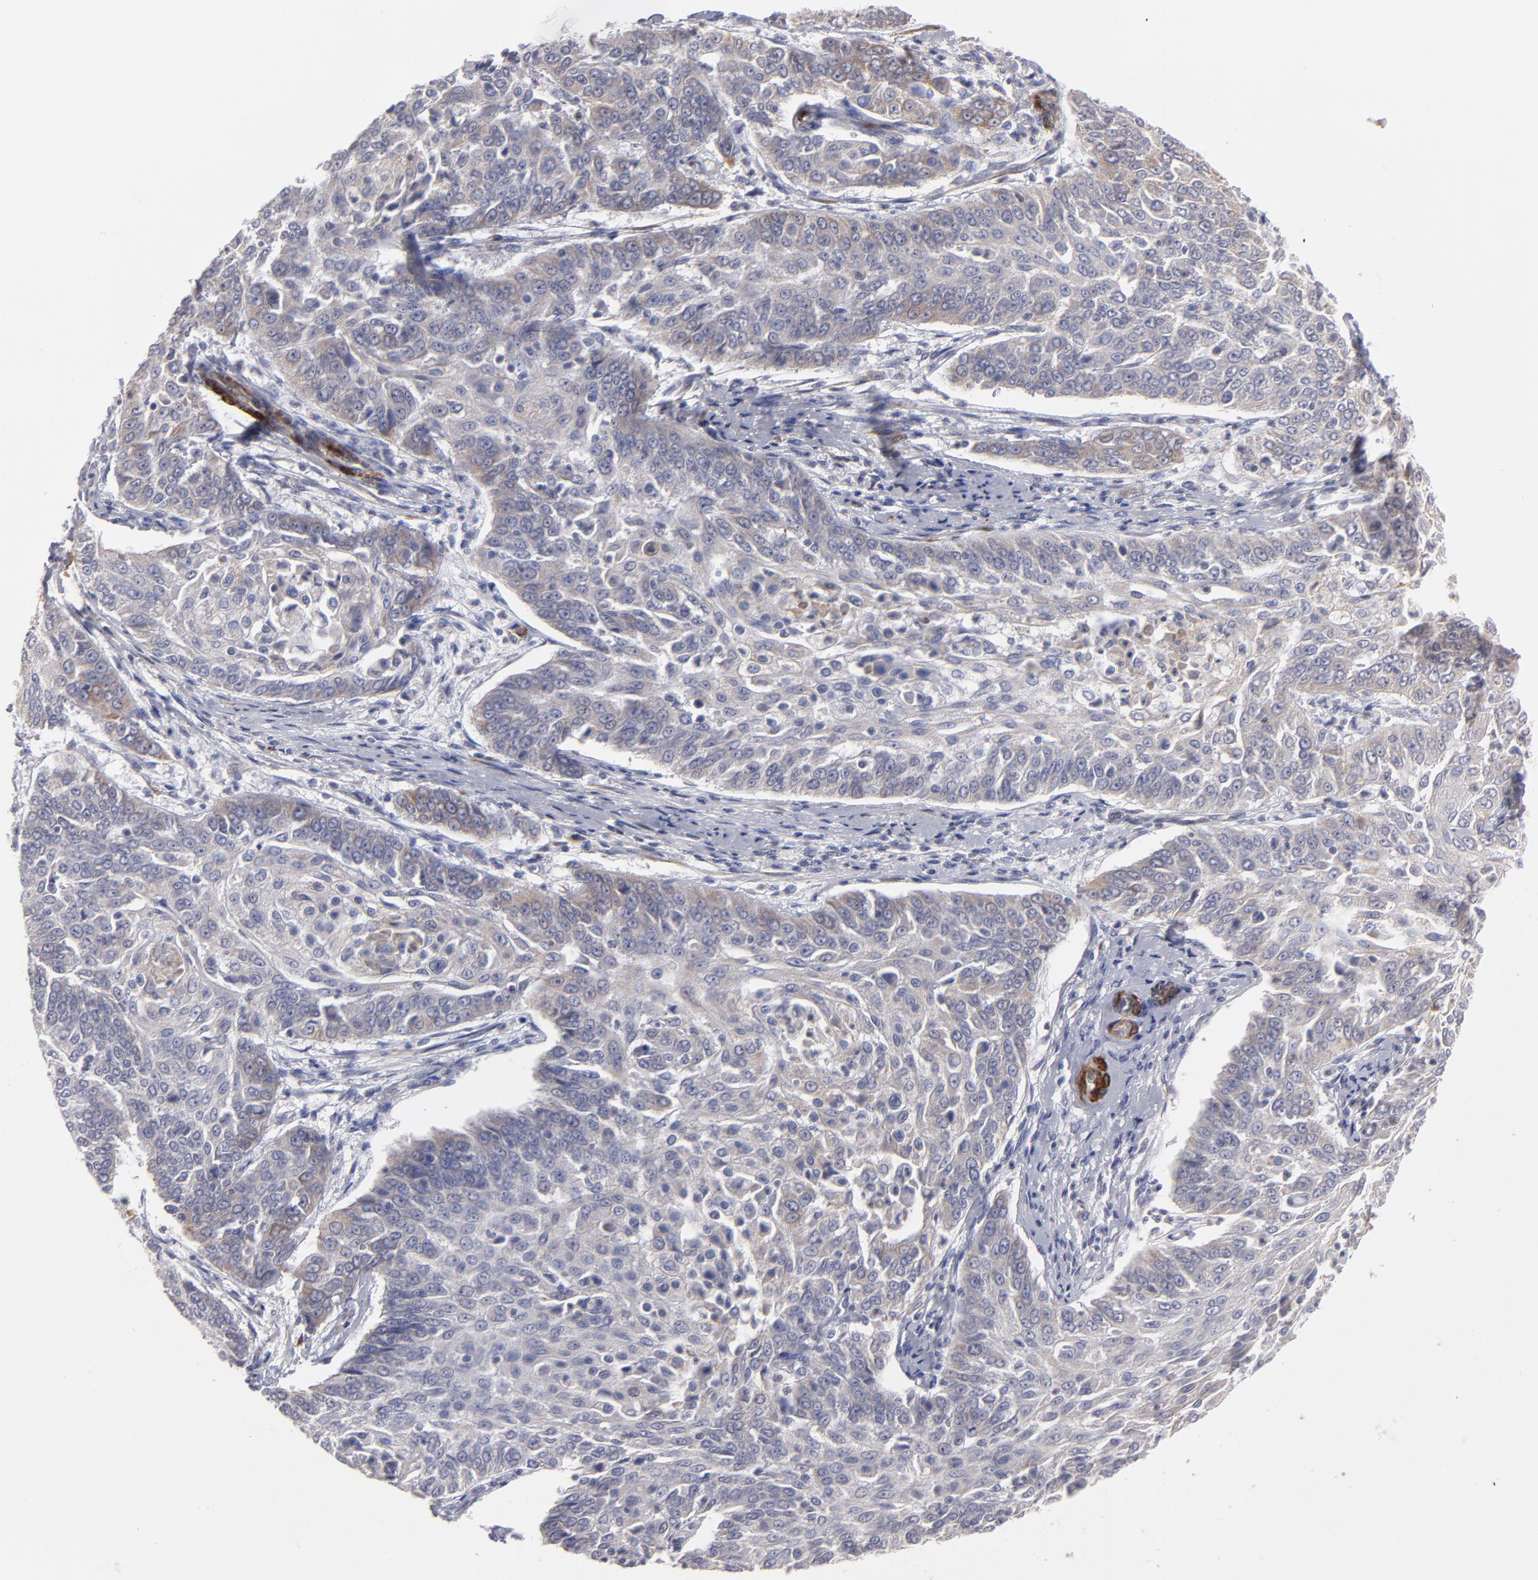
{"staining": {"intensity": "weak", "quantity": ">75%", "location": "cytoplasmic/membranous"}, "tissue": "cervical cancer", "cell_type": "Tumor cells", "image_type": "cancer", "snomed": [{"axis": "morphology", "description": "Squamous cell carcinoma, NOS"}, {"axis": "topography", "description": "Cervix"}], "caption": "Immunohistochemistry (DAB (3,3'-diaminobenzidine)) staining of human cervical cancer (squamous cell carcinoma) displays weak cytoplasmic/membranous protein positivity in approximately >75% of tumor cells.", "gene": "SLMAP", "patient": {"sex": "female", "age": 64}}